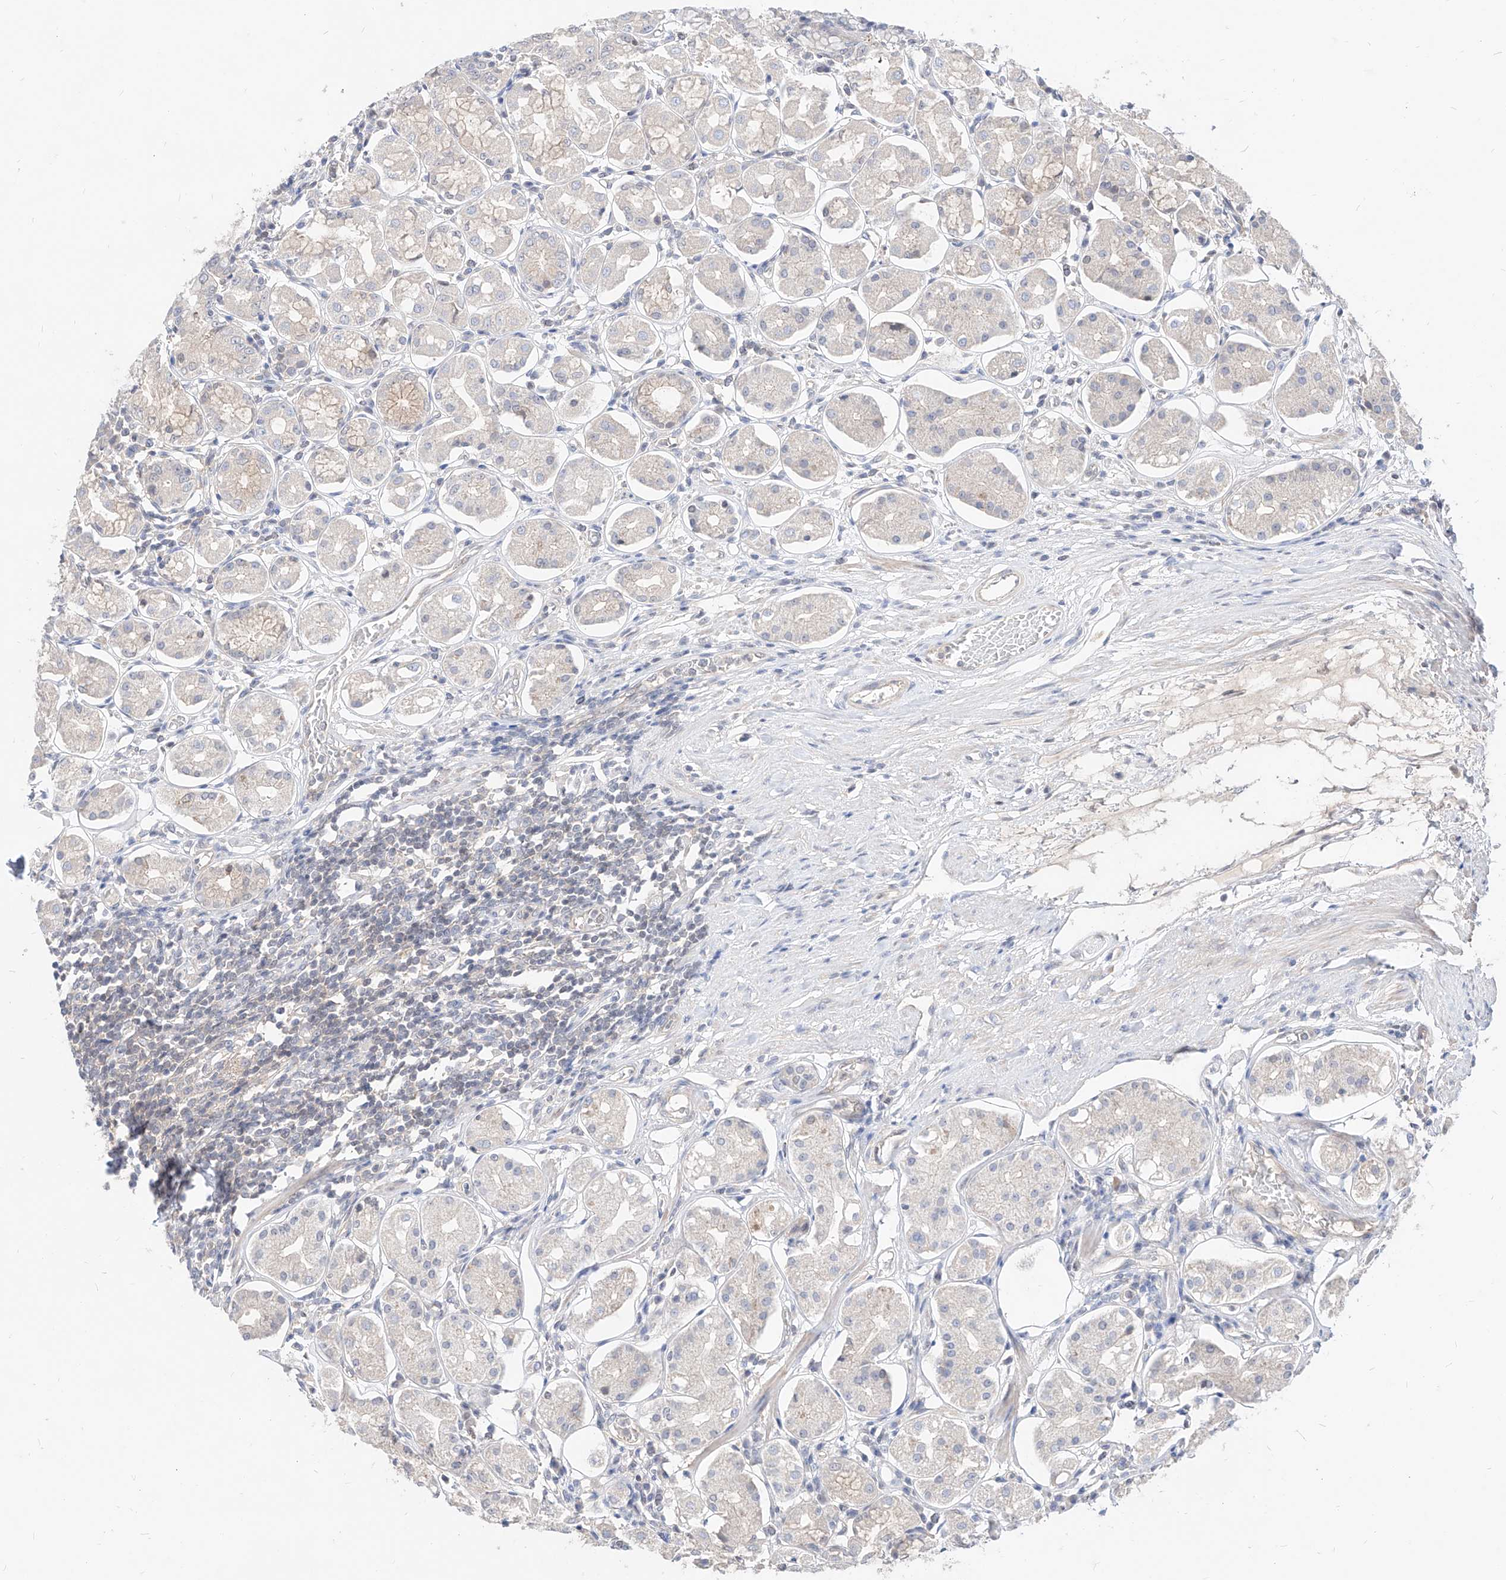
{"staining": {"intensity": "negative", "quantity": "none", "location": "none"}, "tissue": "stomach", "cell_type": "Glandular cells", "image_type": "normal", "snomed": [{"axis": "morphology", "description": "Normal tissue, NOS"}, {"axis": "topography", "description": "Stomach, lower"}], "caption": "IHC histopathology image of benign stomach: stomach stained with DAB (3,3'-diaminobenzidine) demonstrates no significant protein staining in glandular cells. (Stains: DAB immunohistochemistry with hematoxylin counter stain, Microscopy: brightfield microscopy at high magnification).", "gene": "TSNAX", "patient": {"sex": "female", "age": 56}}